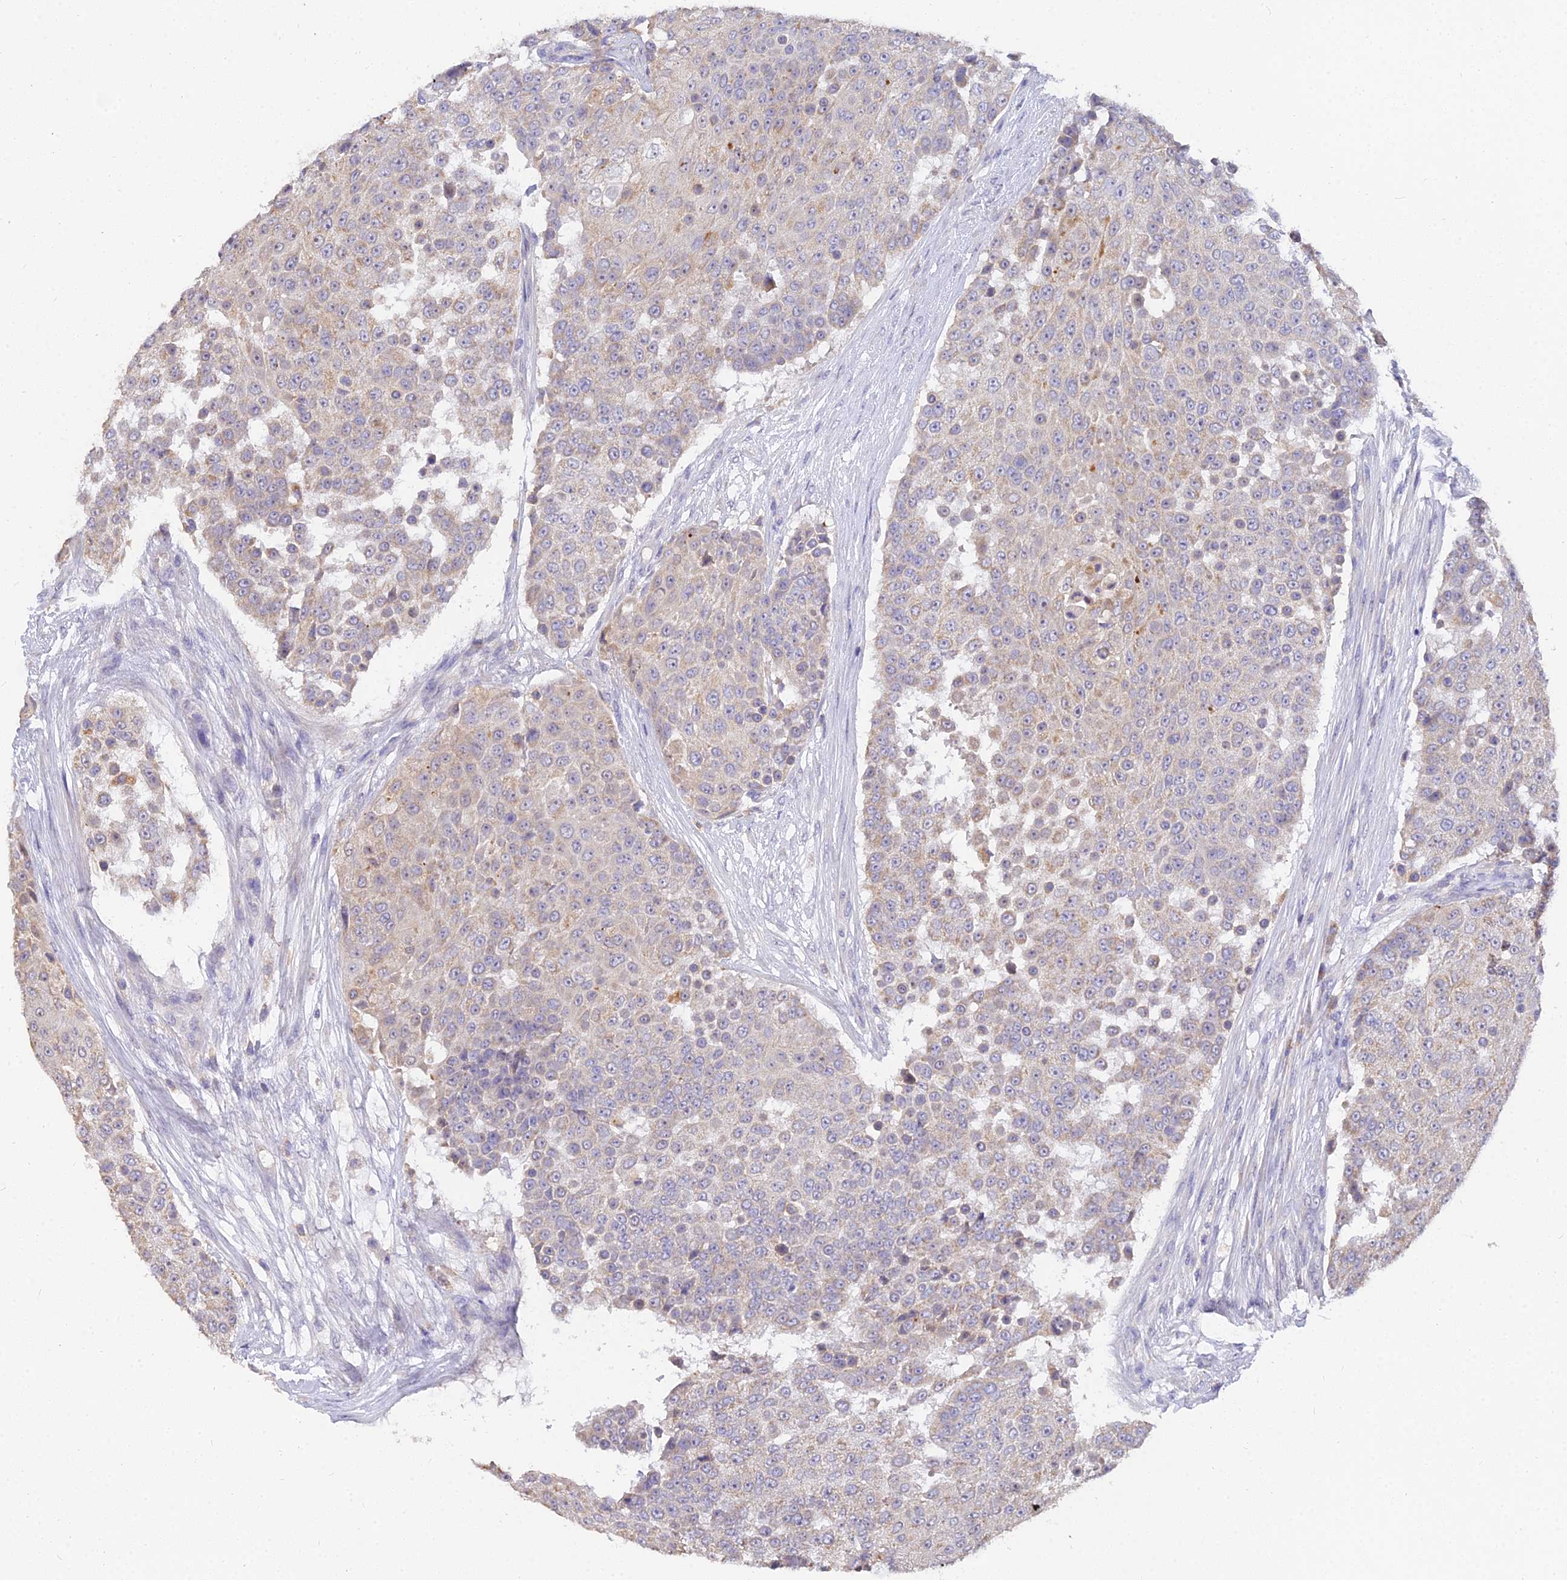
{"staining": {"intensity": "weak", "quantity": "25%-75%", "location": "cytoplasmic/membranous"}, "tissue": "urothelial cancer", "cell_type": "Tumor cells", "image_type": "cancer", "snomed": [{"axis": "morphology", "description": "Urothelial carcinoma, High grade"}, {"axis": "topography", "description": "Urinary bladder"}], "caption": "An immunohistochemistry (IHC) photomicrograph of tumor tissue is shown. Protein staining in brown shows weak cytoplasmic/membranous positivity in high-grade urothelial carcinoma within tumor cells. (IHC, brightfield microscopy, high magnification).", "gene": "ARL8B", "patient": {"sex": "female", "age": 63}}